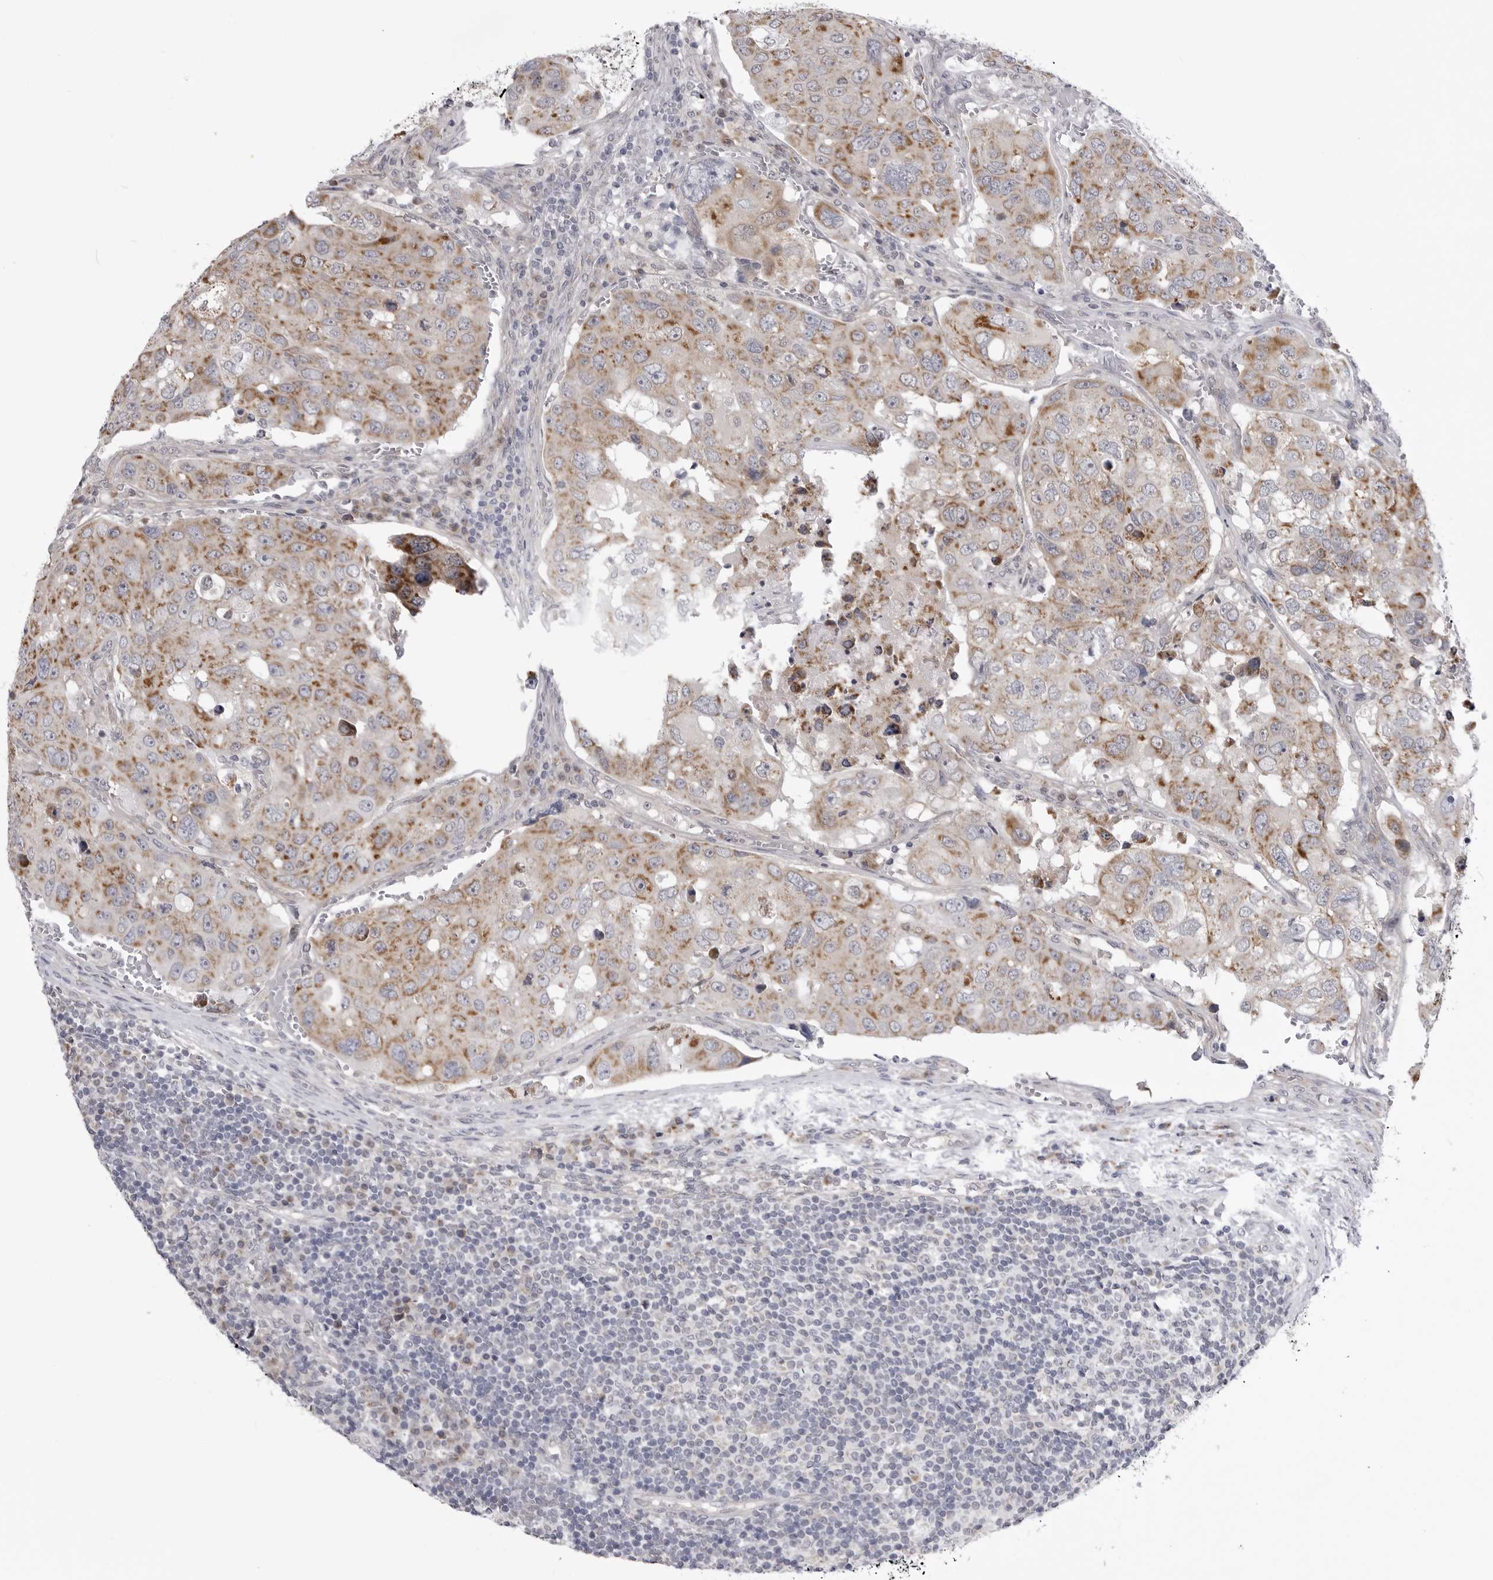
{"staining": {"intensity": "moderate", "quantity": ">75%", "location": "cytoplasmic/membranous"}, "tissue": "urothelial cancer", "cell_type": "Tumor cells", "image_type": "cancer", "snomed": [{"axis": "morphology", "description": "Urothelial carcinoma, High grade"}, {"axis": "topography", "description": "Lymph node"}, {"axis": "topography", "description": "Urinary bladder"}], "caption": "This micrograph exhibits urothelial carcinoma (high-grade) stained with immunohistochemistry to label a protein in brown. The cytoplasmic/membranous of tumor cells show moderate positivity for the protein. Nuclei are counter-stained blue.", "gene": "FH", "patient": {"sex": "male", "age": 51}}